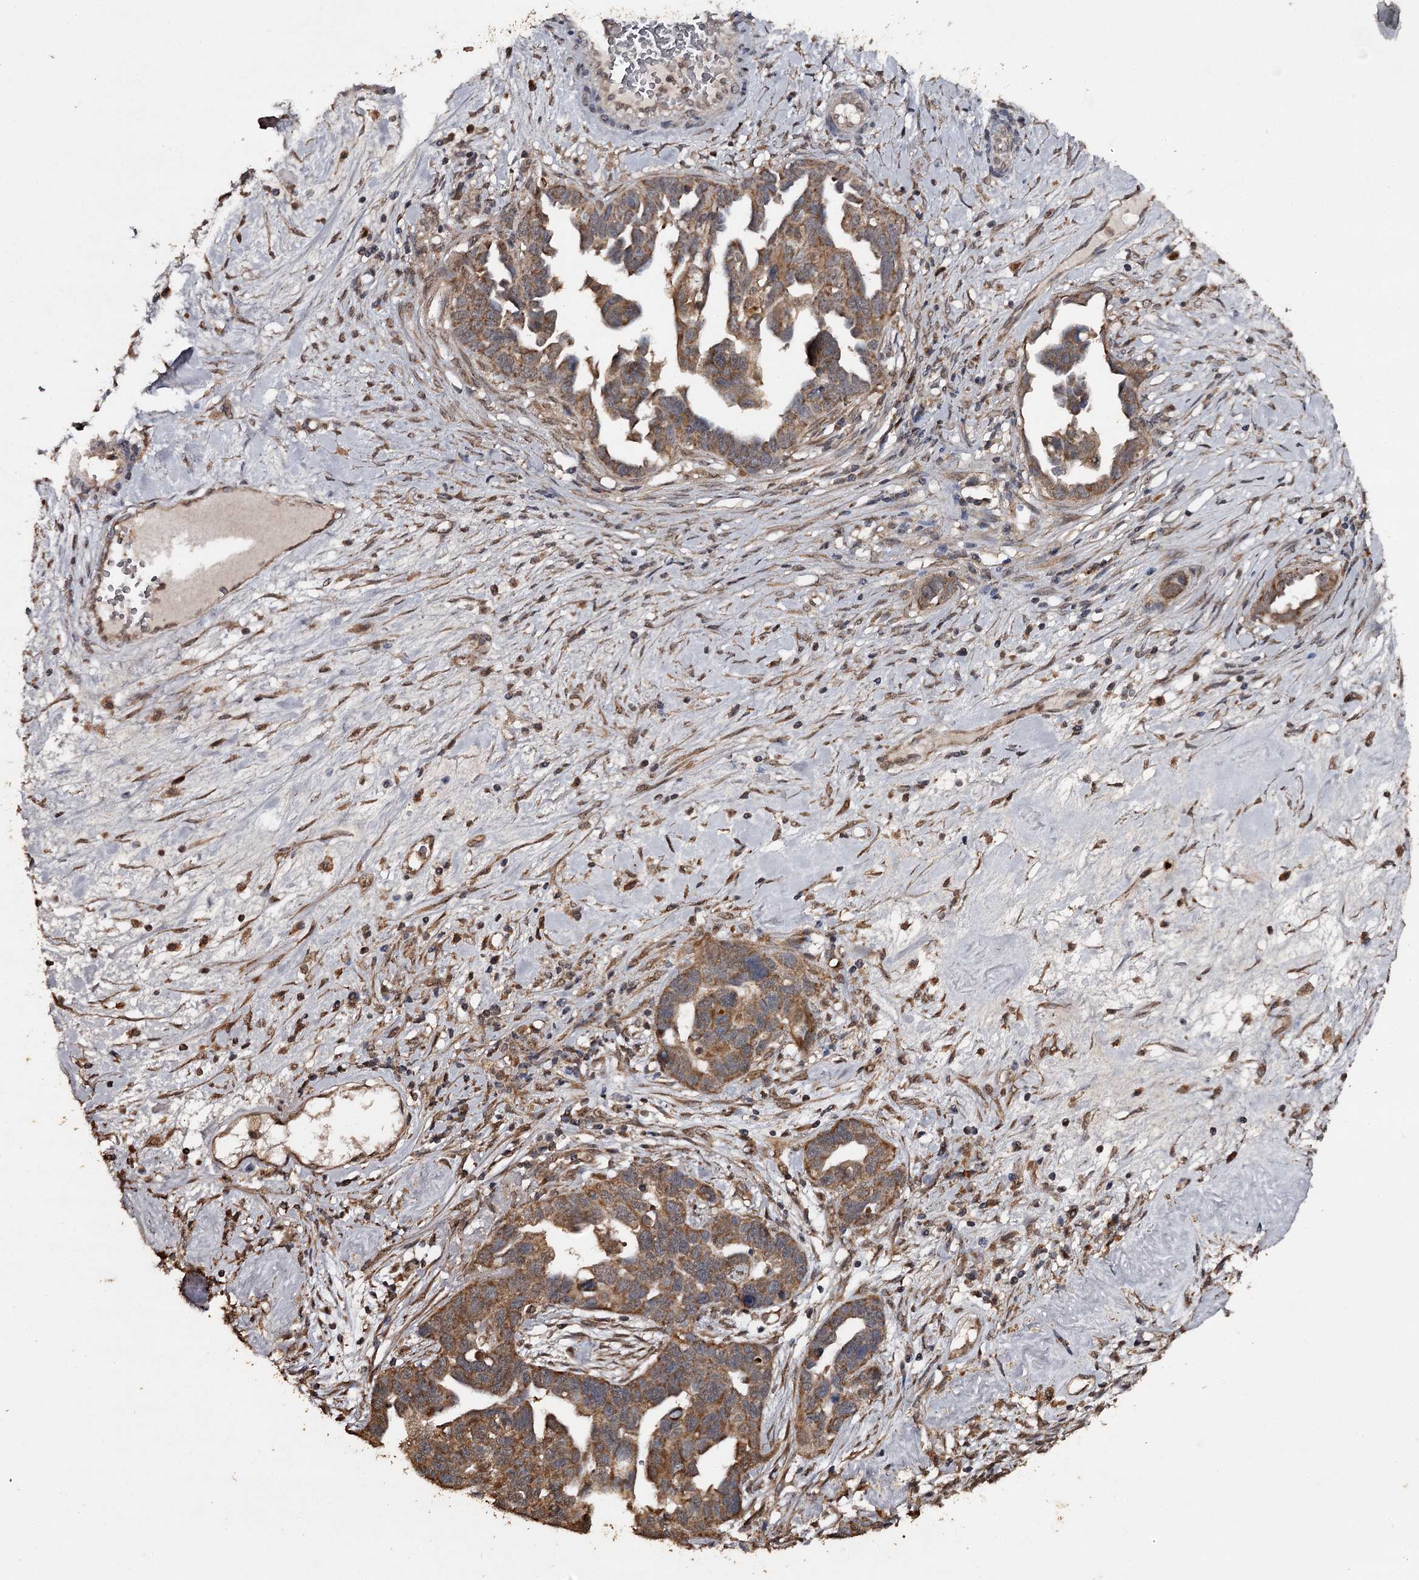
{"staining": {"intensity": "moderate", "quantity": ">75%", "location": "cytoplasmic/membranous"}, "tissue": "ovarian cancer", "cell_type": "Tumor cells", "image_type": "cancer", "snomed": [{"axis": "morphology", "description": "Cystadenocarcinoma, serous, NOS"}, {"axis": "topography", "description": "Ovary"}], "caption": "Protein staining by immunohistochemistry demonstrates moderate cytoplasmic/membranous expression in approximately >75% of tumor cells in ovarian cancer.", "gene": "WIPI1", "patient": {"sex": "female", "age": 54}}